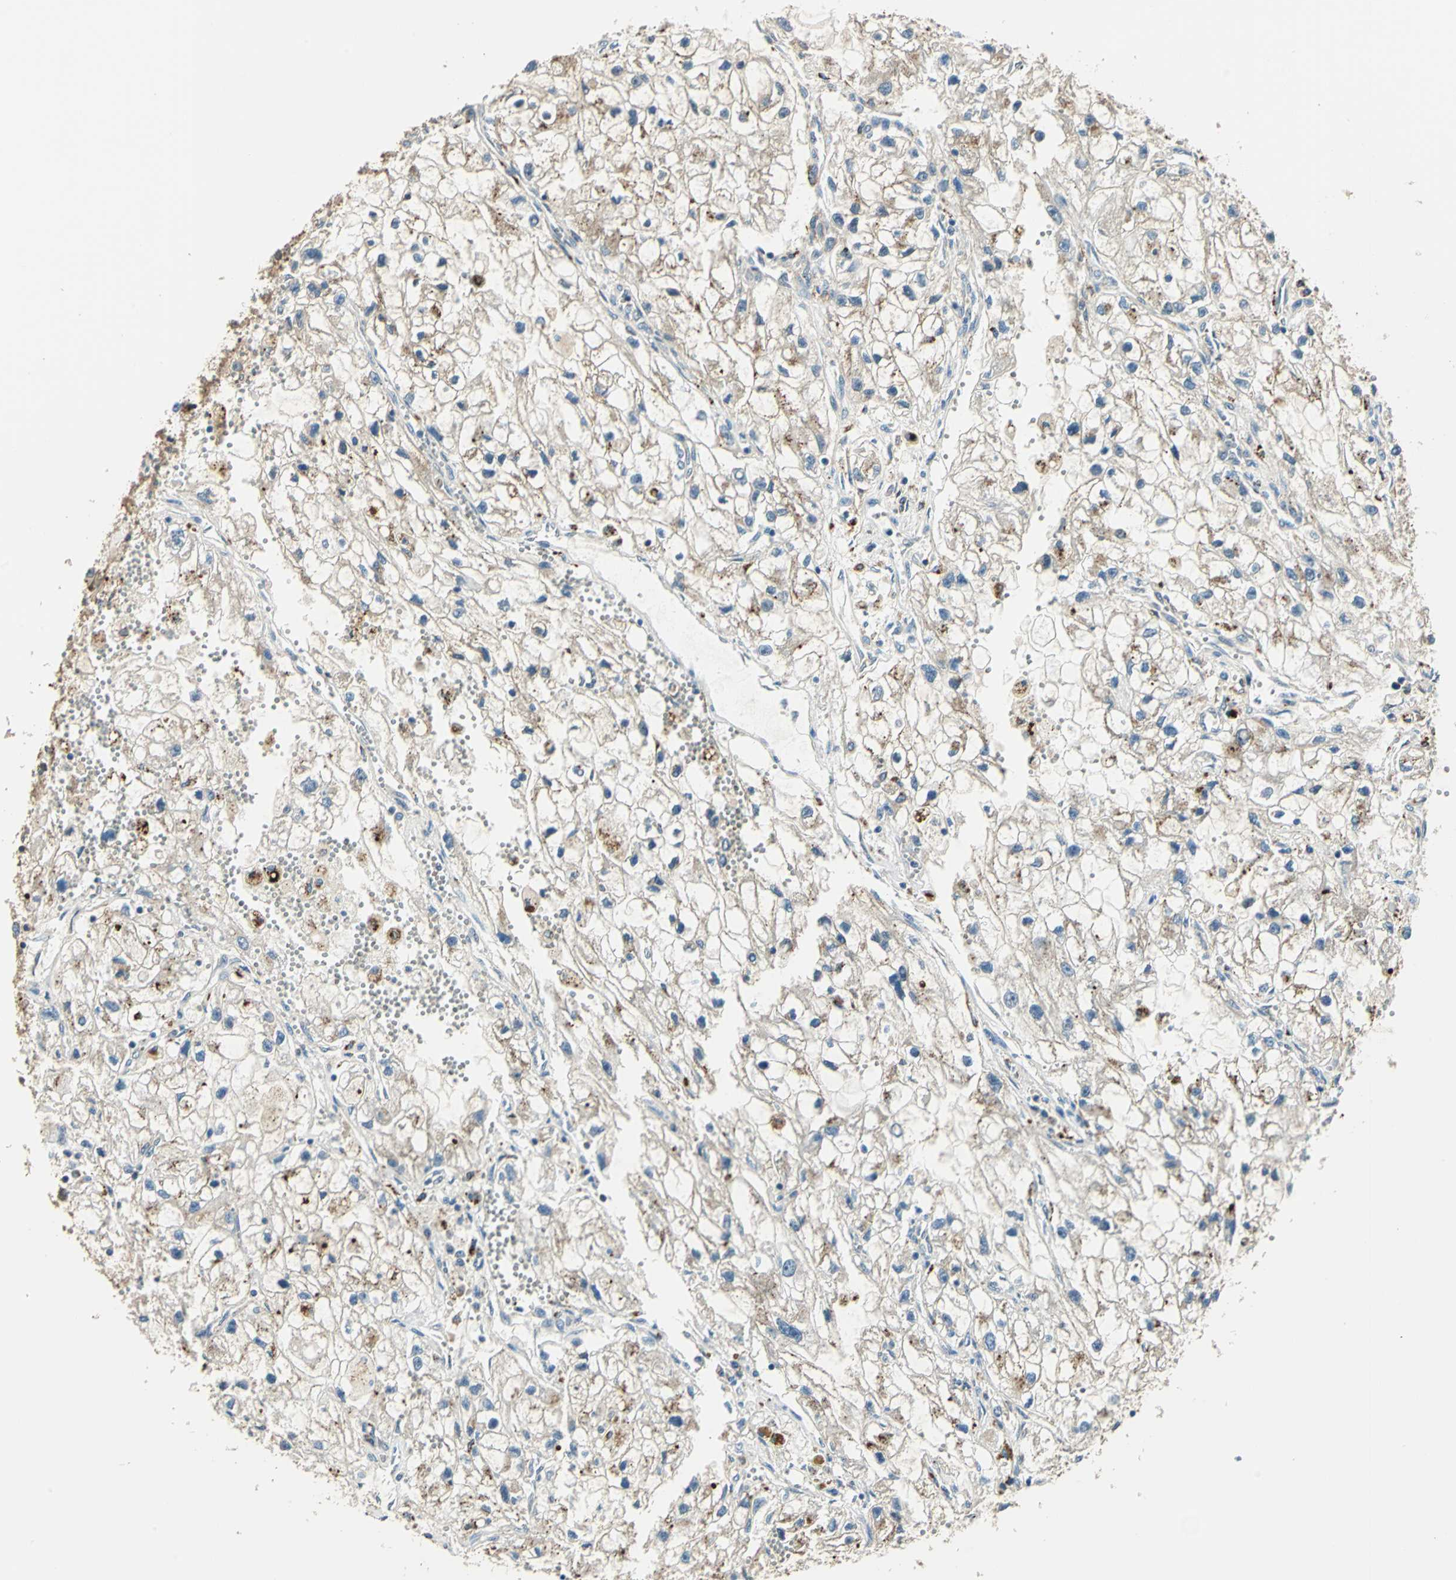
{"staining": {"intensity": "weak", "quantity": "<25%", "location": "cytoplasmic/membranous"}, "tissue": "renal cancer", "cell_type": "Tumor cells", "image_type": "cancer", "snomed": [{"axis": "morphology", "description": "Adenocarcinoma, NOS"}, {"axis": "topography", "description": "Kidney"}], "caption": "IHC micrograph of human renal cancer stained for a protein (brown), which exhibits no expression in tumor cells.", "gene": "NIT1", "patient": {"sex": "female", "age": 70}}